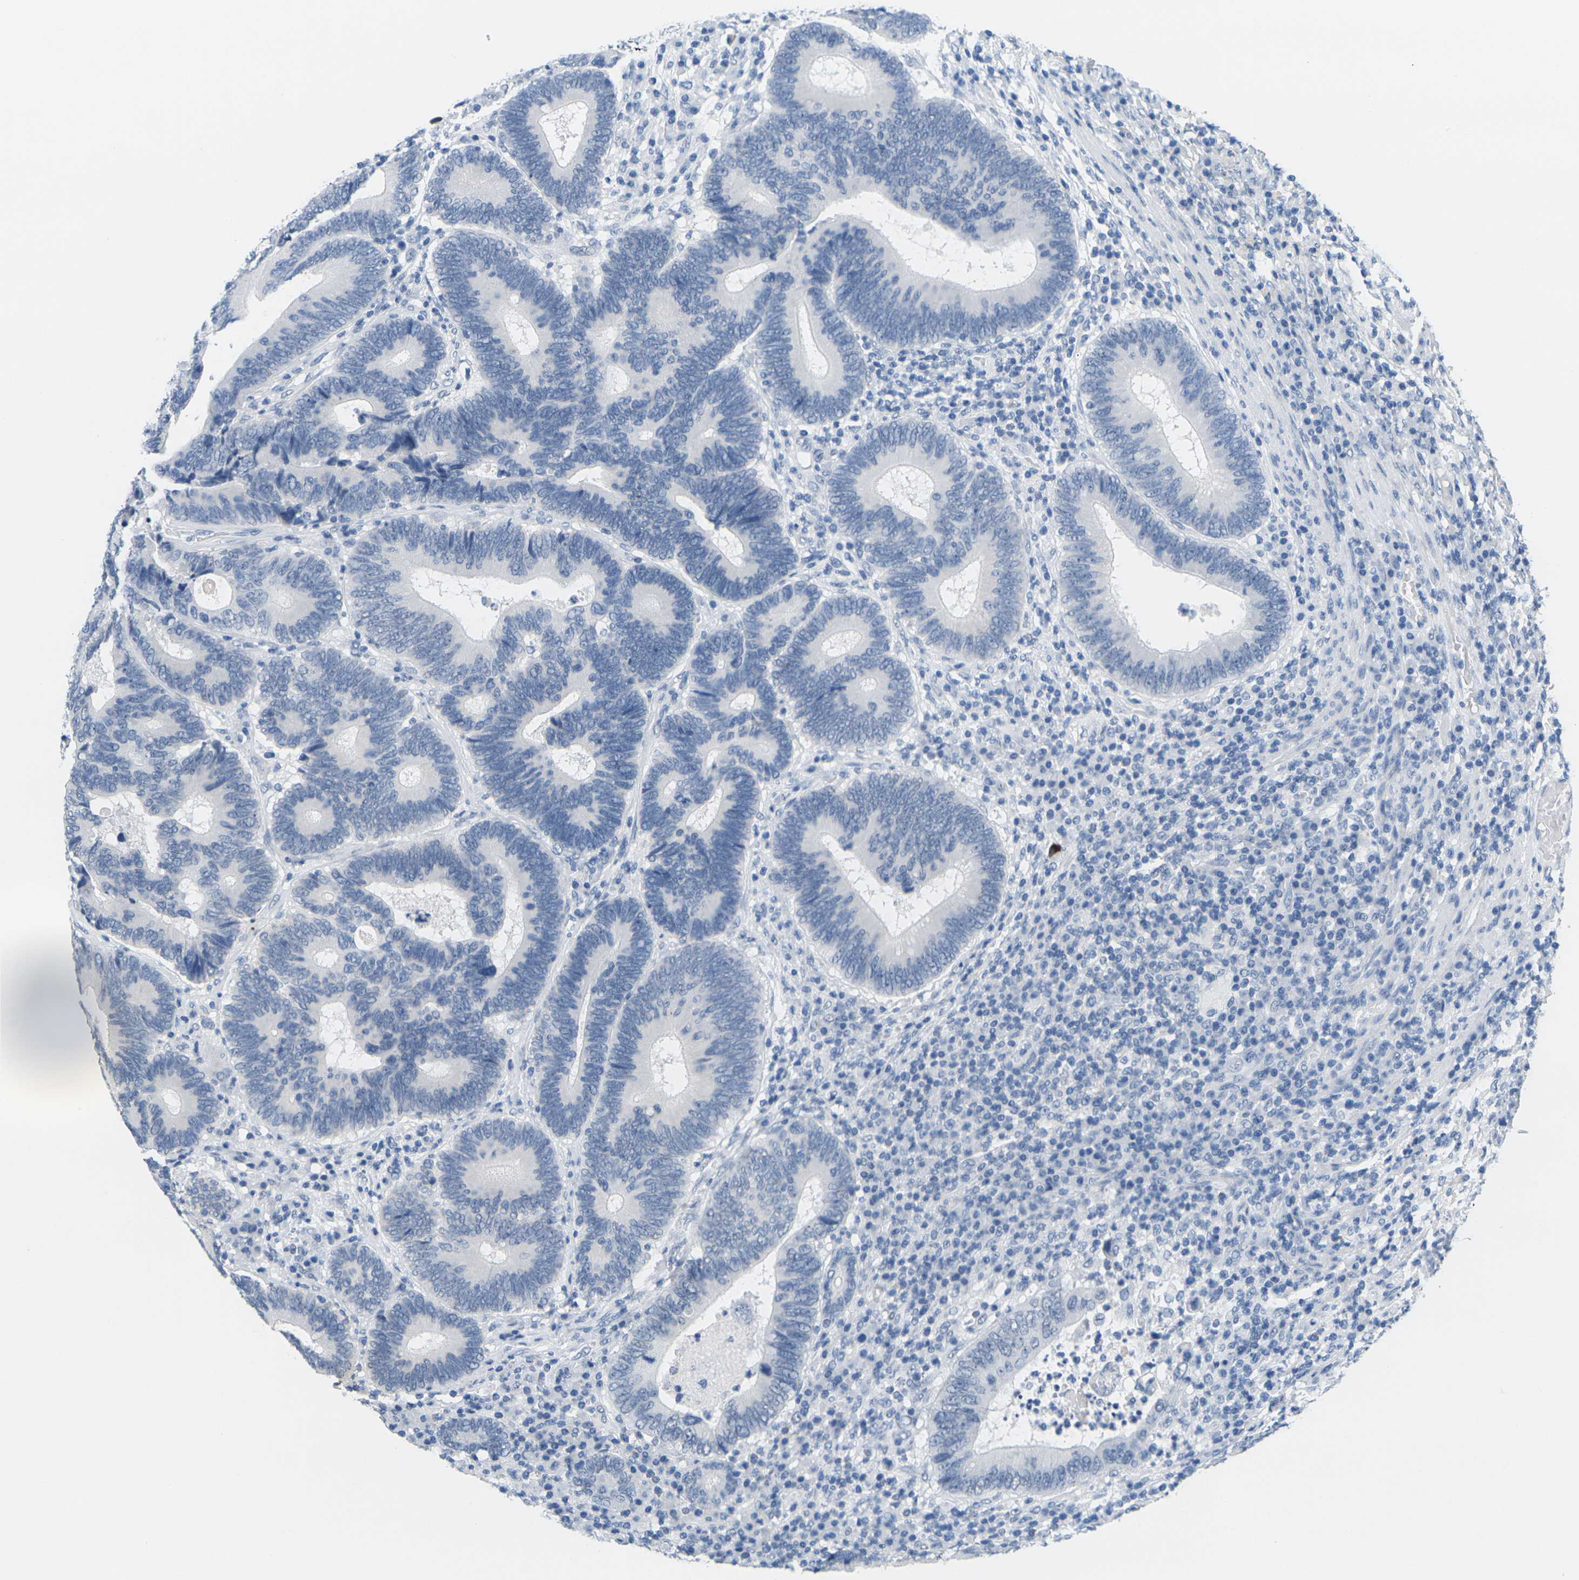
{"staining": {"intensity": "negative", "quantity": "none", "location": "none"}, "tissue": "colorectal cancer", "cell_type": "Tumor cells", "image_type": "cancer", "snomed": [{"axis": "morphology", "description": "Adenocarcinoma, NOS"}, {"axis": "topography", "description": "Colon"}], "caption": "Tumor cells show no significant protein expression in colorectal adenocarcinoma.", "gene": "CTAG1A", "patient": {"sex": "female", "age": 78}}